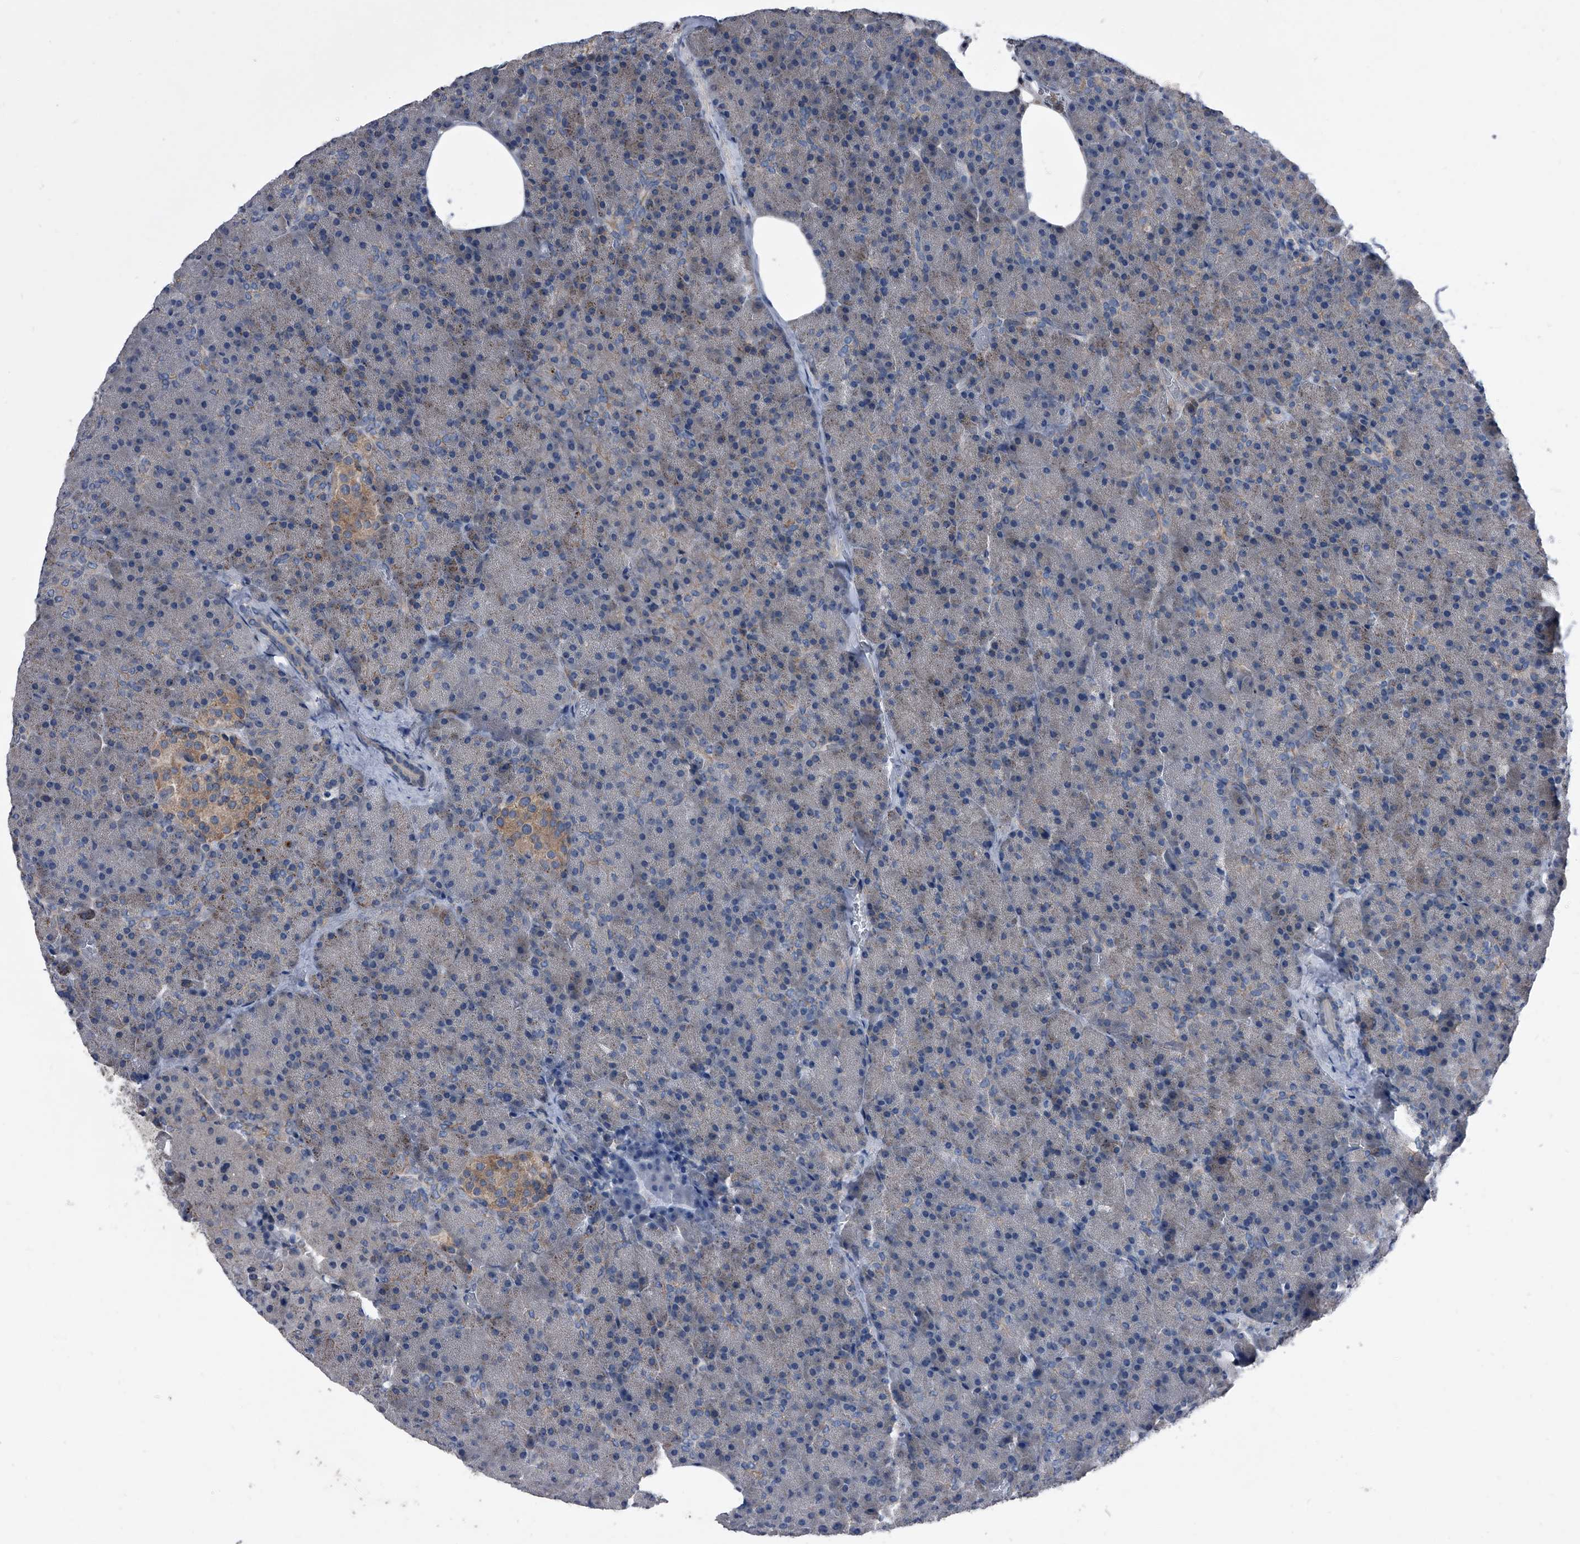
{"staining": {"intensity": "weak", "quantity": "<25%", "location": "cytoplasmic/membranous"}, "tissue": "pancreas", "cell_type": "Exocrine glandular cells", "image_type": "normal", "snomed": [{"axis": "morphology", "description": "Normal tissue, NOS"}, {"axis": "morphology", "description": "Carcinoid, malignant, NOS"}, {"axis": "topography", "description": "Pancreas"}], "caption": "This is an immunohistochemistry (IHC) micrograph of benign pancreas. There is no staining in exocrine glandular cells.", "gene": "PIP5K1A", "patient": {"sex": "female", "age": 35}}